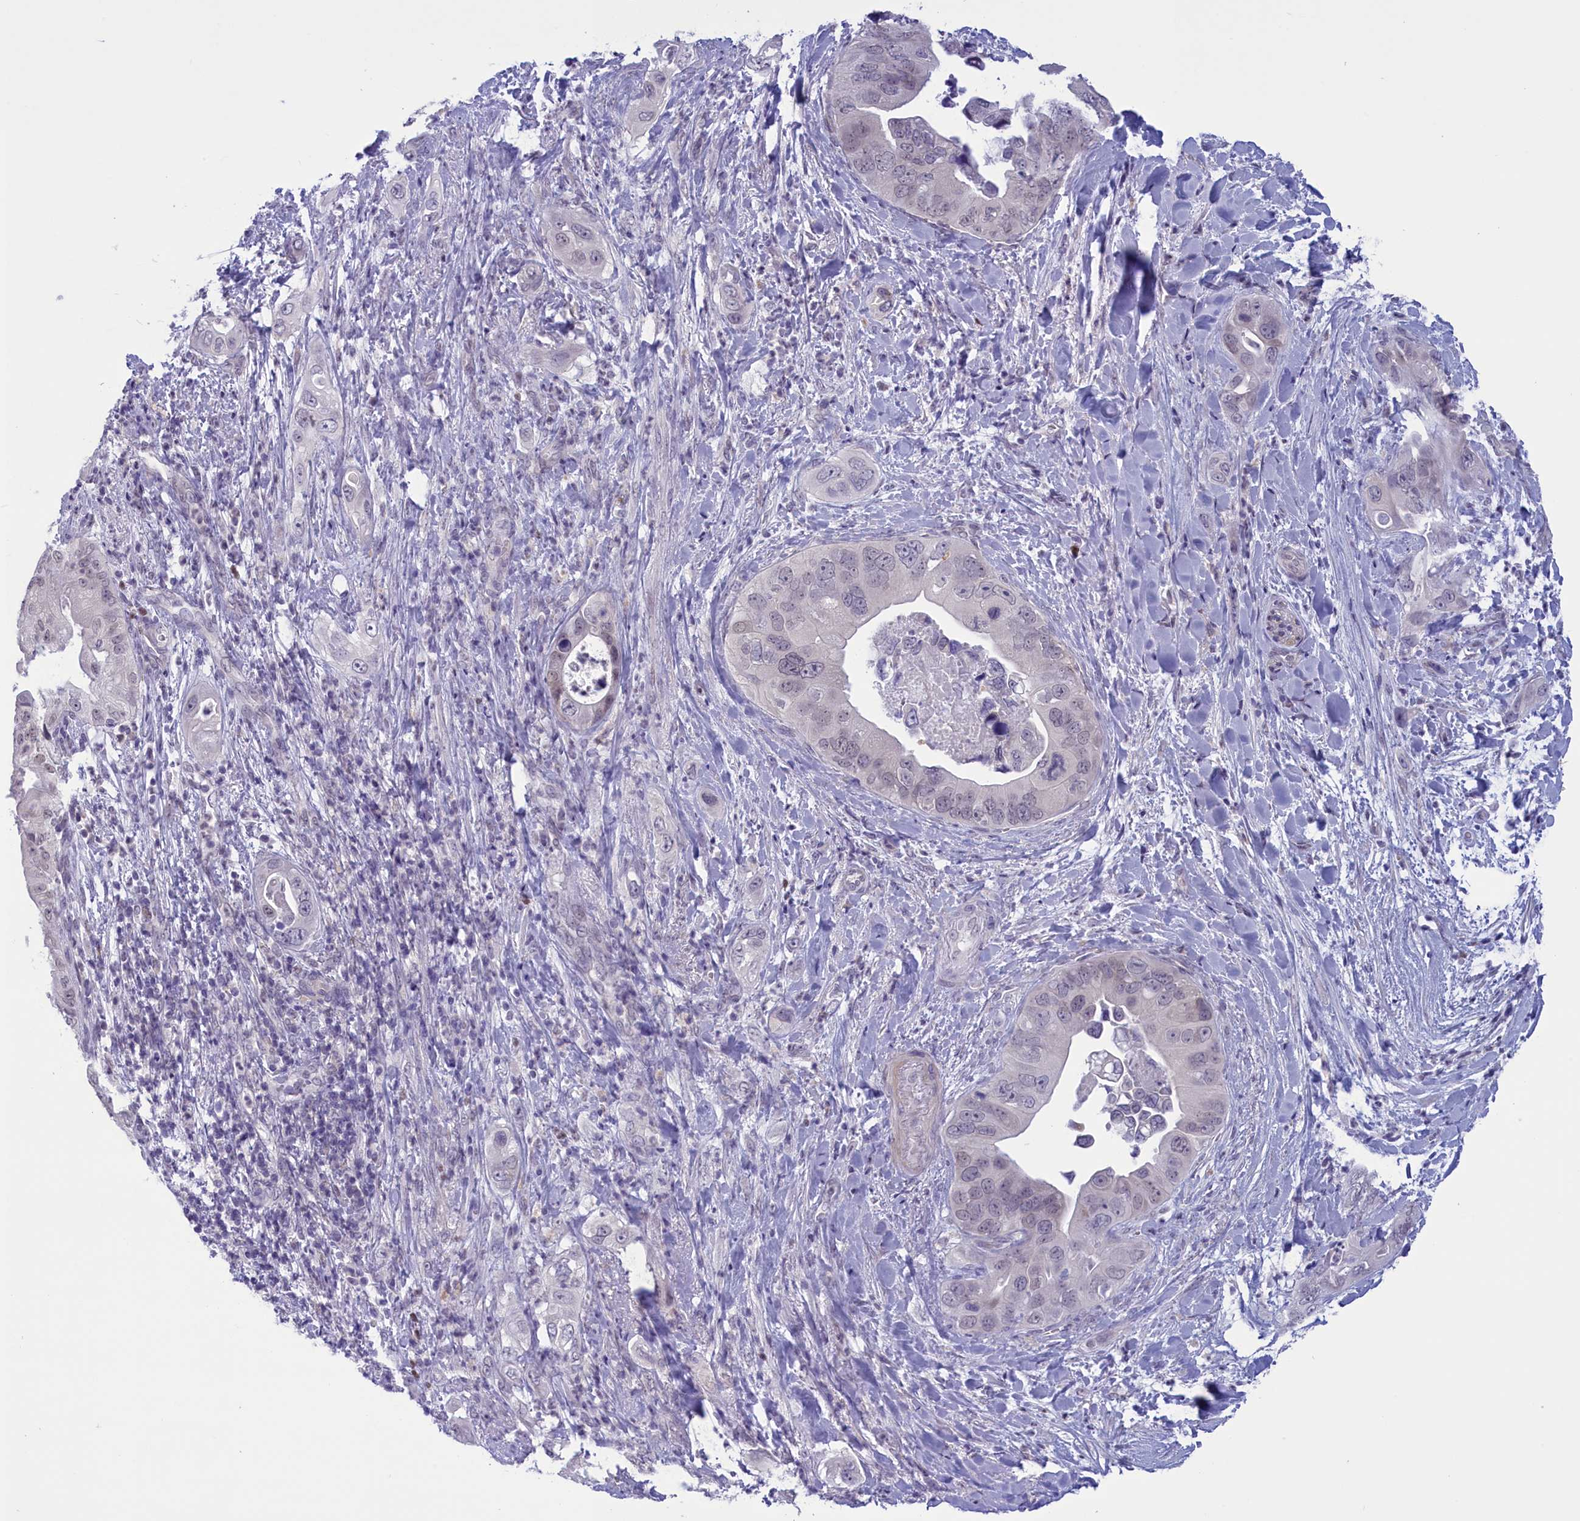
{"staining": {"intensity": "weak", "quantity": "<25%", "location": "cytoplasmic/membranous"}, "tissue": "pancreatic cancer", "cell_type": "Tumor cells", "image_type": "cancer", "snomed": [{"axis": "morphology", "description": "Adenocarcinoma, NOS"}, {"axis": "topography", "description": "Pancreas"}], "caption": "Immunohistochemistry histopathology image of neoplastic tissue: pancreatic cancer (adenocarcinoma) stained with DAB reveals no significant protein positivity in tumor cells.", "gene": "ELOA2", "patient": {"sex": "female", "age": 78}}